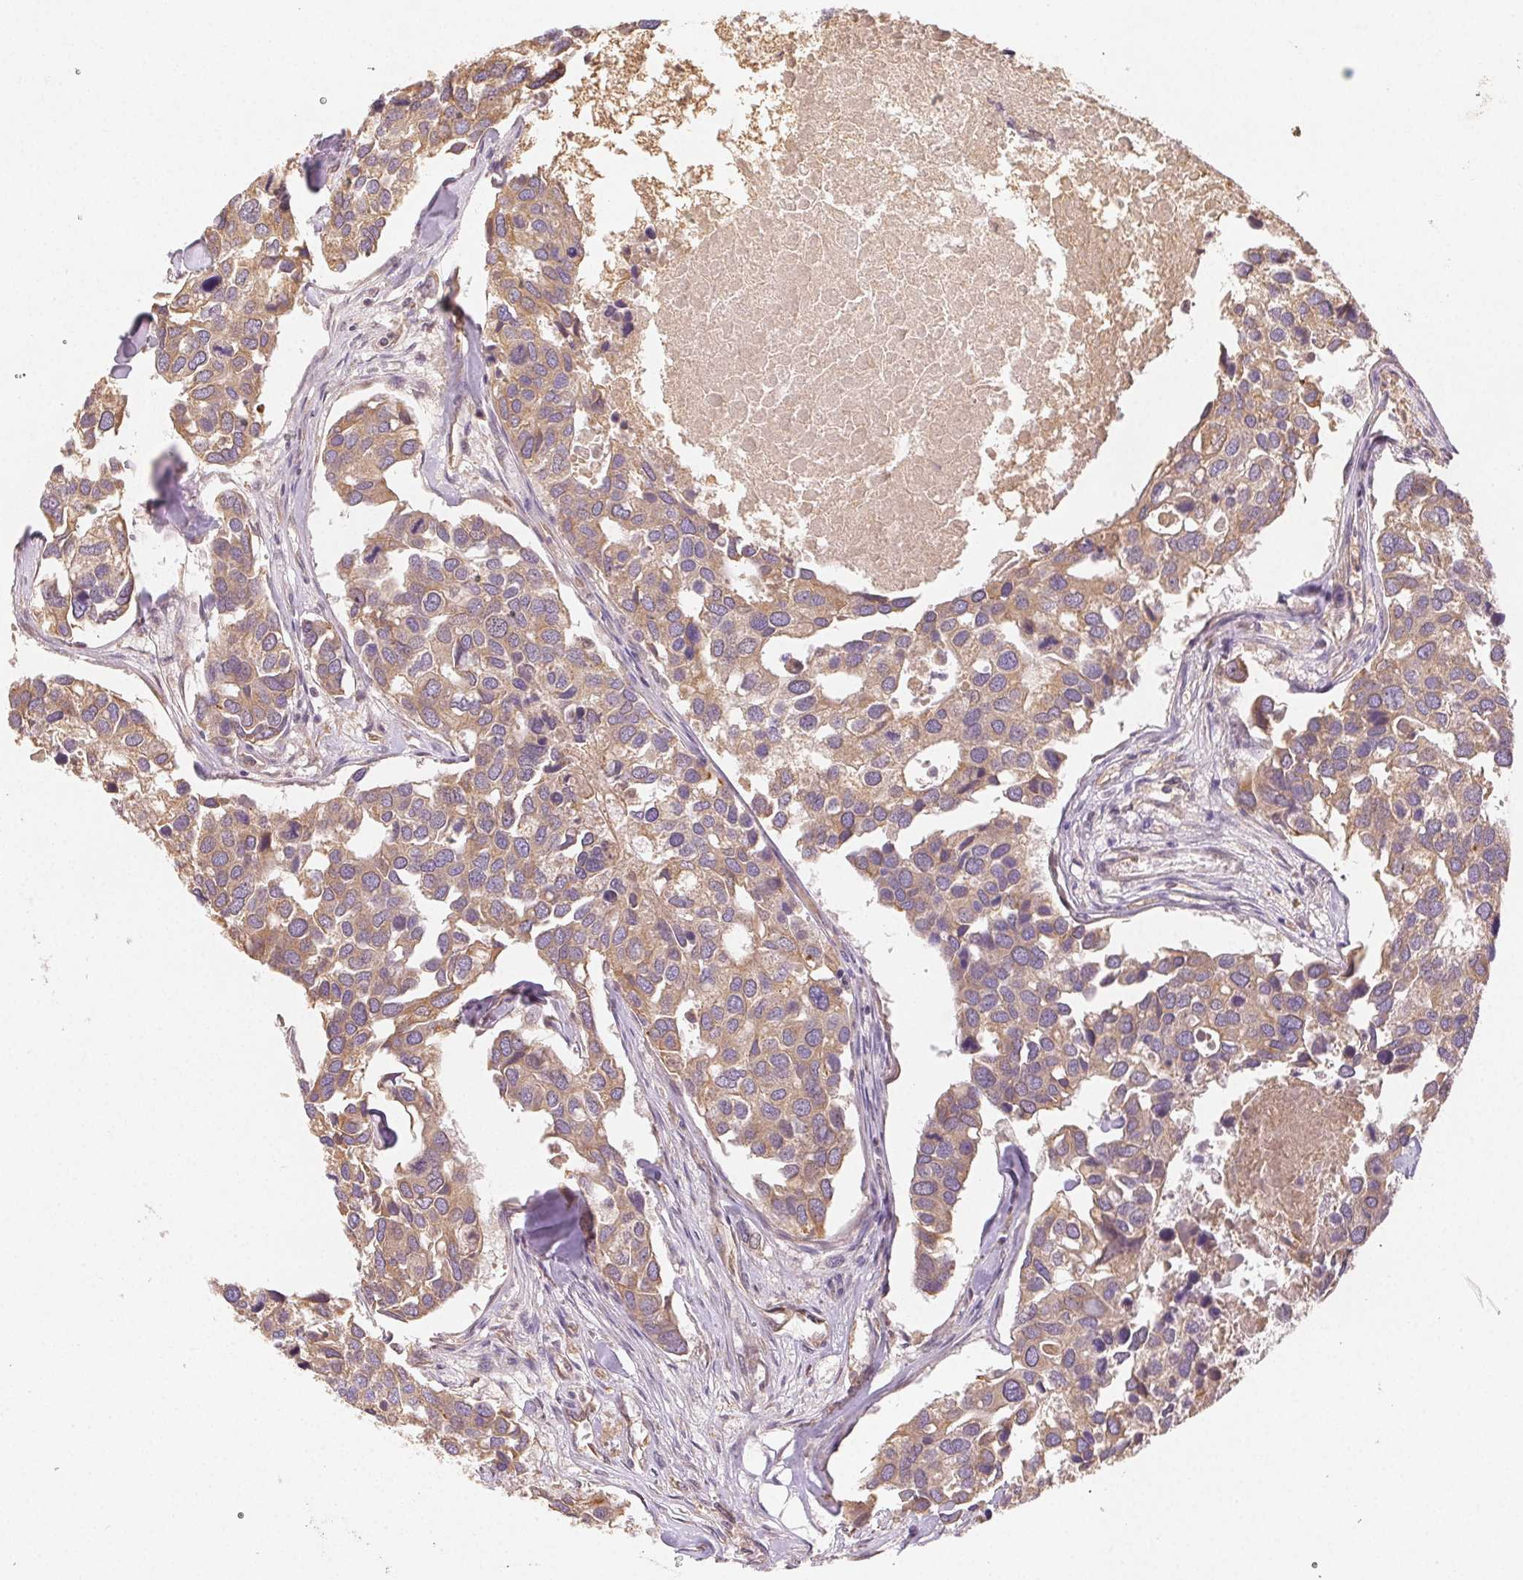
{"staining": {"intensity": "weak", "quantity": ">75%", "location": "cytoplasmic/membranous"}, "tissue": "breast cancer", "cell_type": "Tumor cells", "image_type": "cancer", "snomed": [{"axis": "morphology", "description": "Duct carcinoma"}, {"axis": "topography", "description": "Breast"}], "caption": "IHC image of breast cancer (intraductal carcinoma) stained for a protein (brown), which reveals low levels of weak cytoplasmic/membranous staining in about >75% of tumor cells.", "gene": "SEZ6L2", "patient": {"sex": "female", "age": 83}}